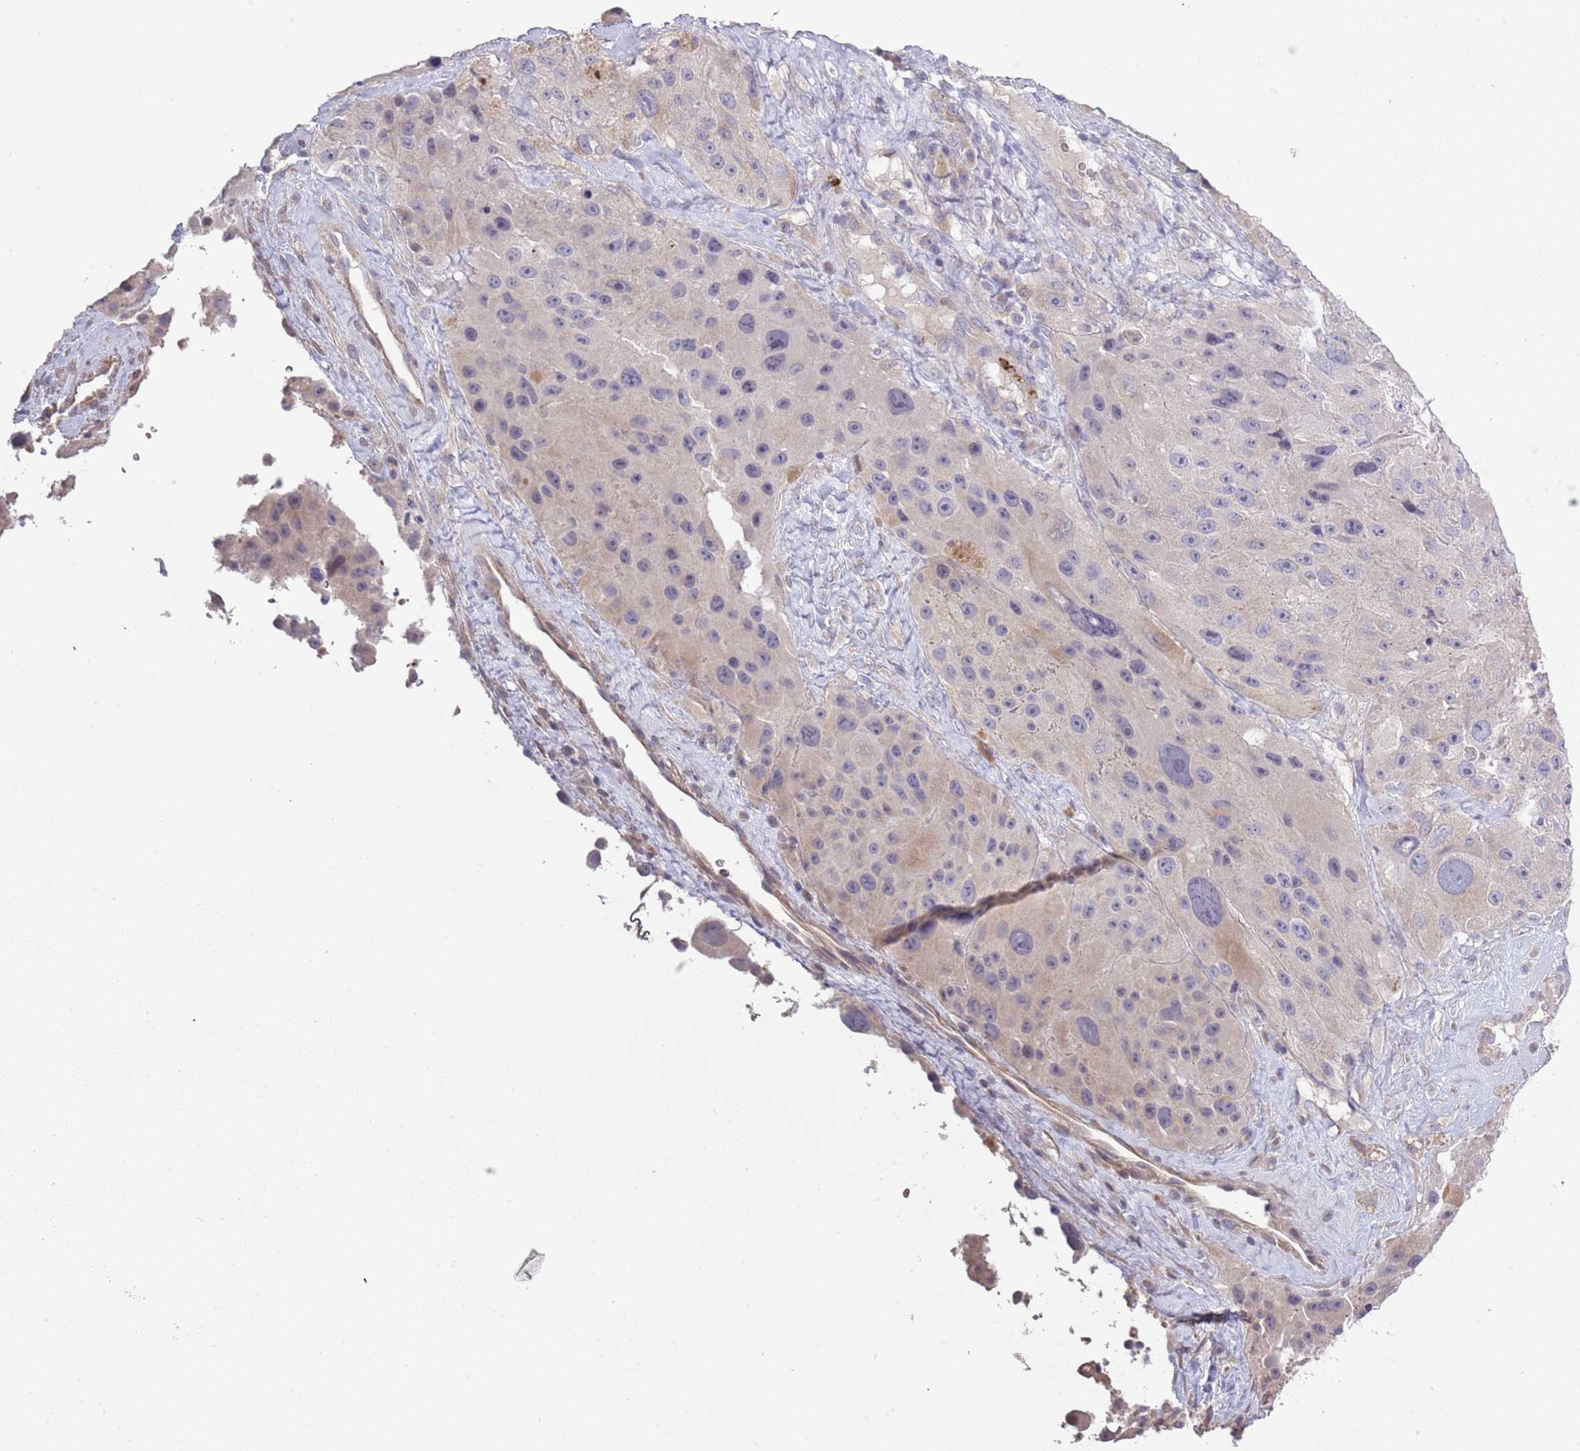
{"staining": {"intensity": "weak", "quantity": "<25%", "location": "cytoplasmic/membranous"}, "tissue": "melanoma", "cell_type": "Tumor cells", "image_type": "cancer", "snomed": [{"axis": "morphology", "description": "Malignant melanoma, Metastatic site"}, {"axis": "topography", "description": "Lymph node"}], "caption": "Malignant melanoma (metastatic site) was stained to show a protein in brown. There is no significant positivity in tumor cells.", "gene": "P2RY13", "patient": {"sex": "male", "age": 62}}